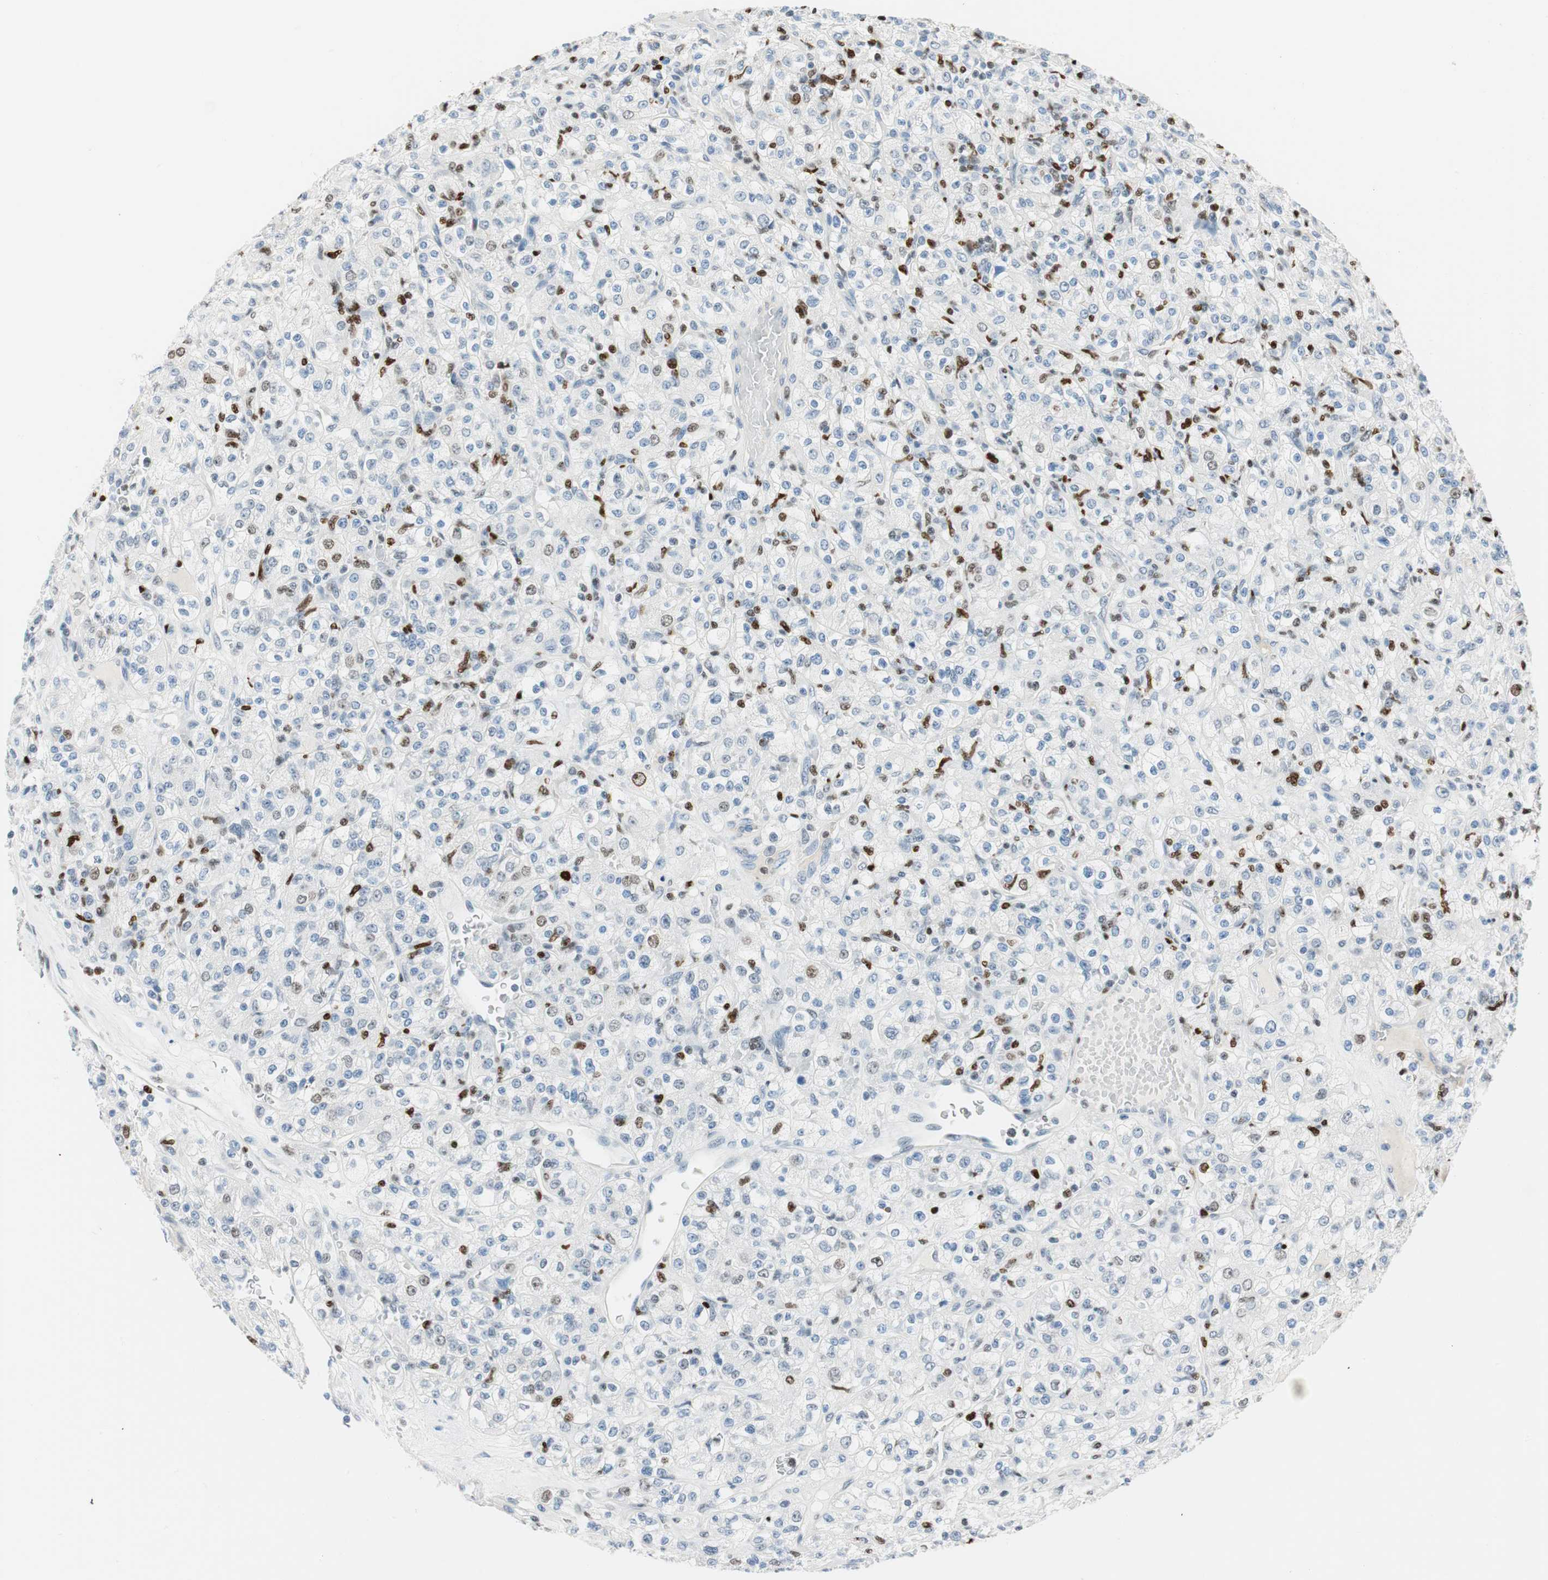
{"staining": {"intensity": "moderate", "quantity": "<25%", "location": "nuclear"}, "tissue": "renal cancer", "cell_type": "Tumor cells", "image_type": "cancer", "snomed": [{"axis": "morphology", "description": "Normal tissue, NOS"}, {"axis": "morphology", "description": "Adenocarcinoma, NOS"}, {"axis": "topography", "description": "Kidney"}], "caption": "The image shows immunohistochemical staining of renal cancer. There is moderate nuclear staining is identified in approximately <25% of tumor cells.", "gene": "EZH2", "patient": {"sex": "female", "age": 72}}